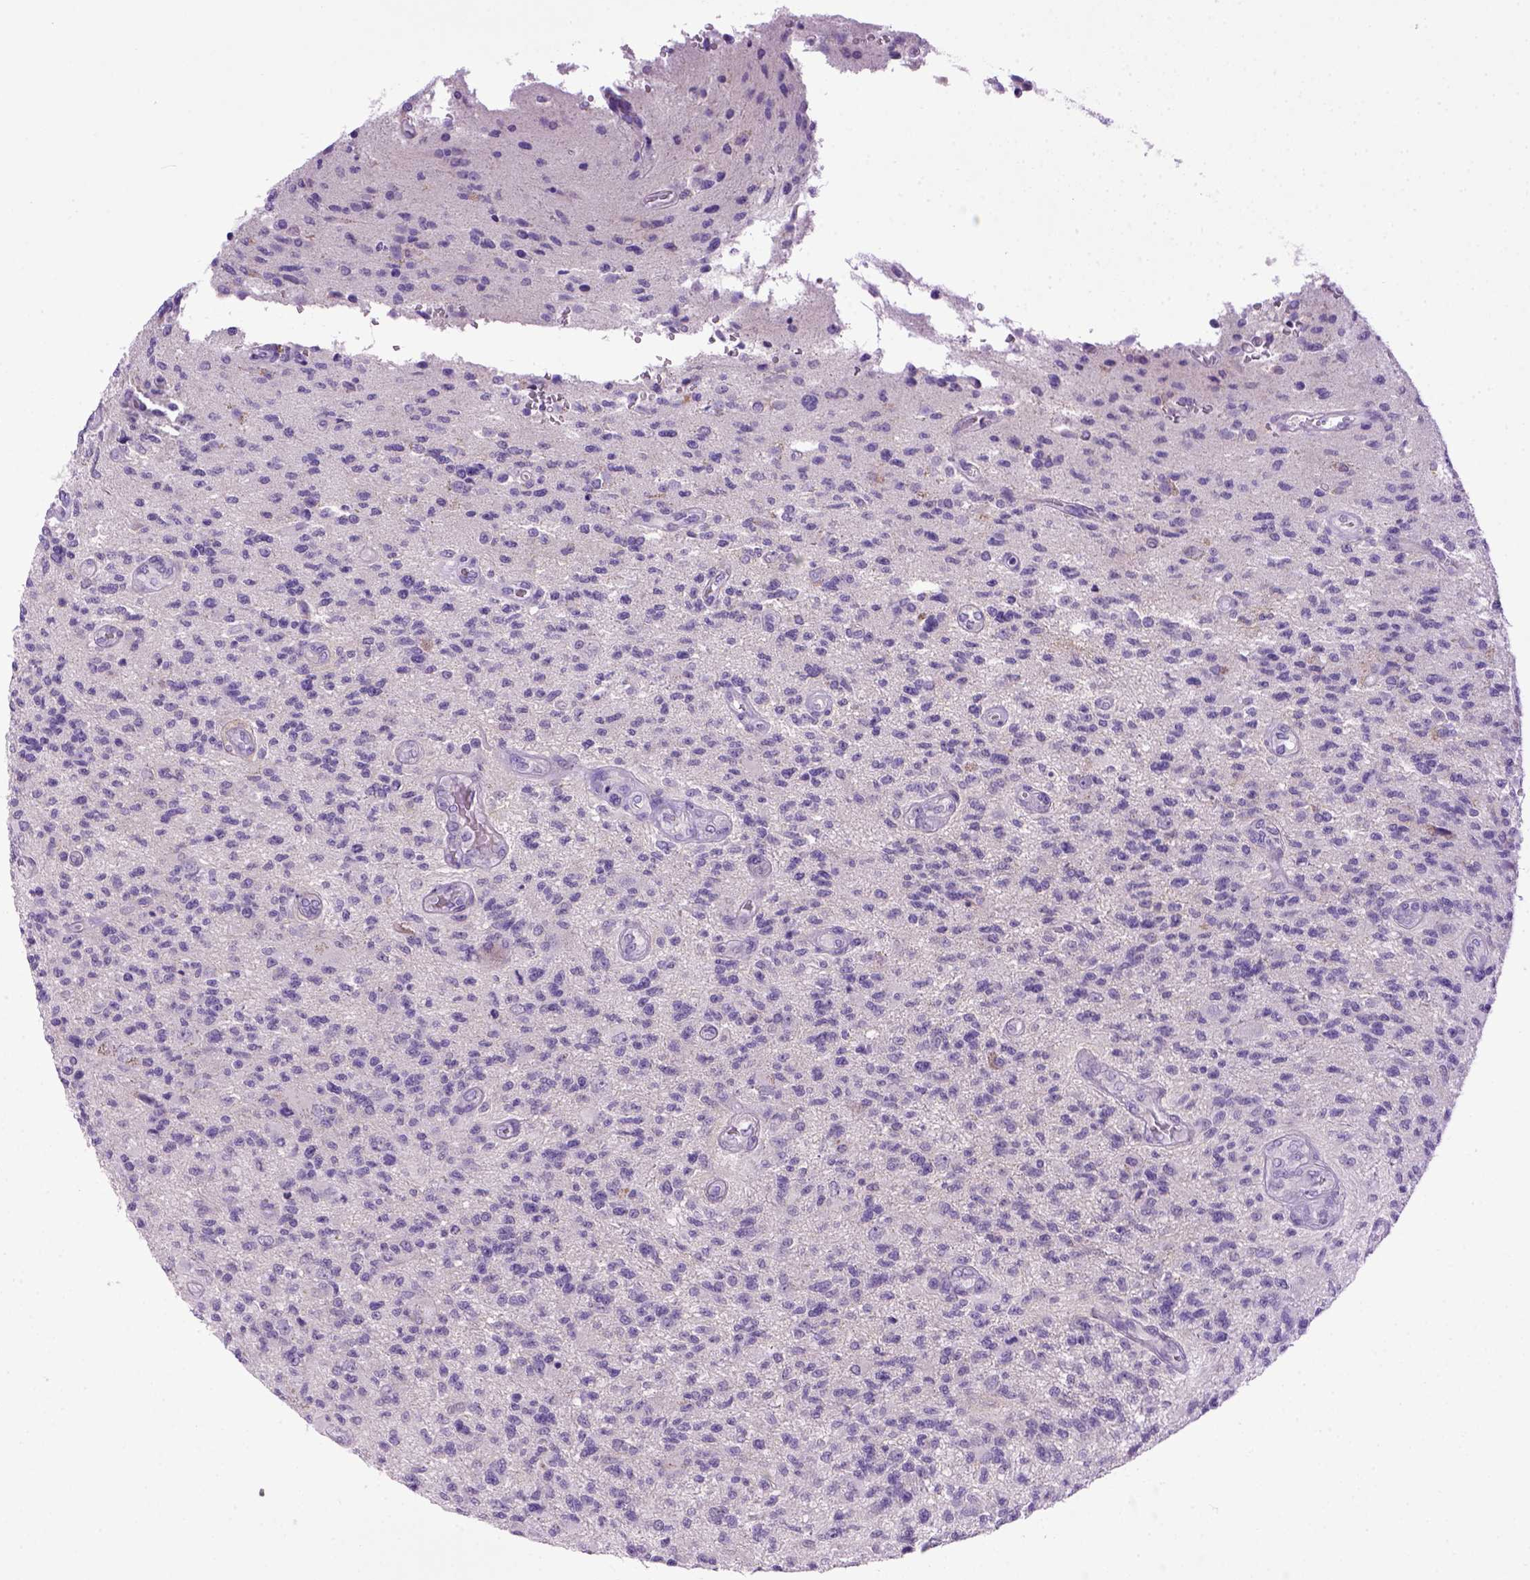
{"staining": {"intensity": "negative", "quantity": "none", "location": "none"}, "tissue": "glioma", "cell_type": "Tumor cells", "image_type": "cancer", "snomed": [{"axis": "morphology", "description": "Glioma, malignant, High grade"}, {"axis": "topography", "description": "Brain"}], "caption": "This is an immunohistochemistry (IHC) image of human high-grade glioma (malignant). There is no positivity in tumor cells.", "gene": "CDH1", "patient": {"sex": "male", "age": 56}}